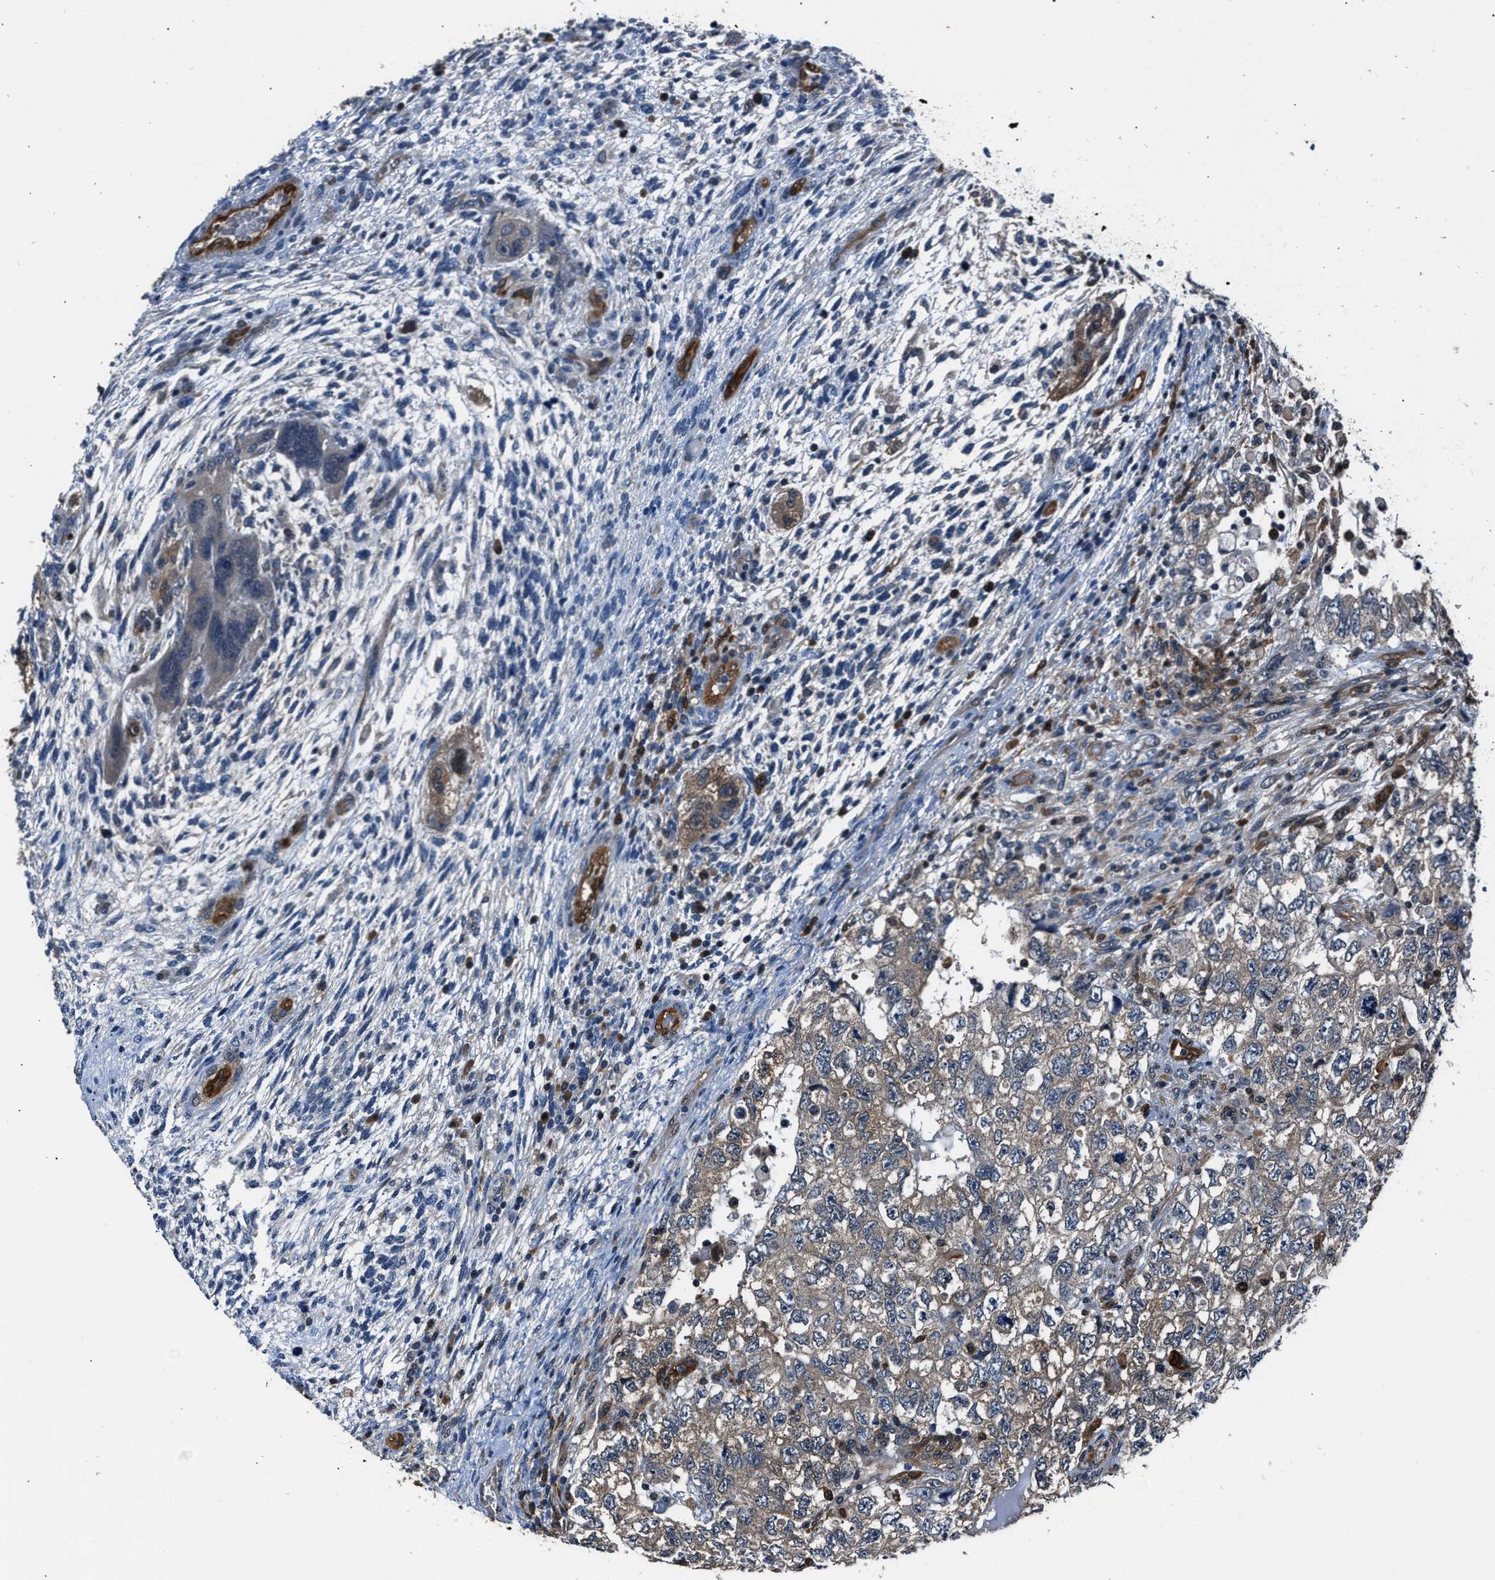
{"staining": {"intensity": "weak", "quantity": ">75%", "location": "cytoplasmic/membranous"}, "tissue": "testis cancer", "cell_type": "Tumor cells", "image_type": "cancer", "snomed": [{"axis": "morphology", "description": "Carcinoma, Embryonal, NOS"}, {"axis": "topography", "description": "Testis"}], "caption": "The image demonstrates immunohistochemical staining of embryonal carcinoma (testis). There is weak cytoplasmic/membranous positivity is identified in approximately >75% of tumor cells.", "gene": "PPA1", "patient": {"sex": "male", "age": 36}}